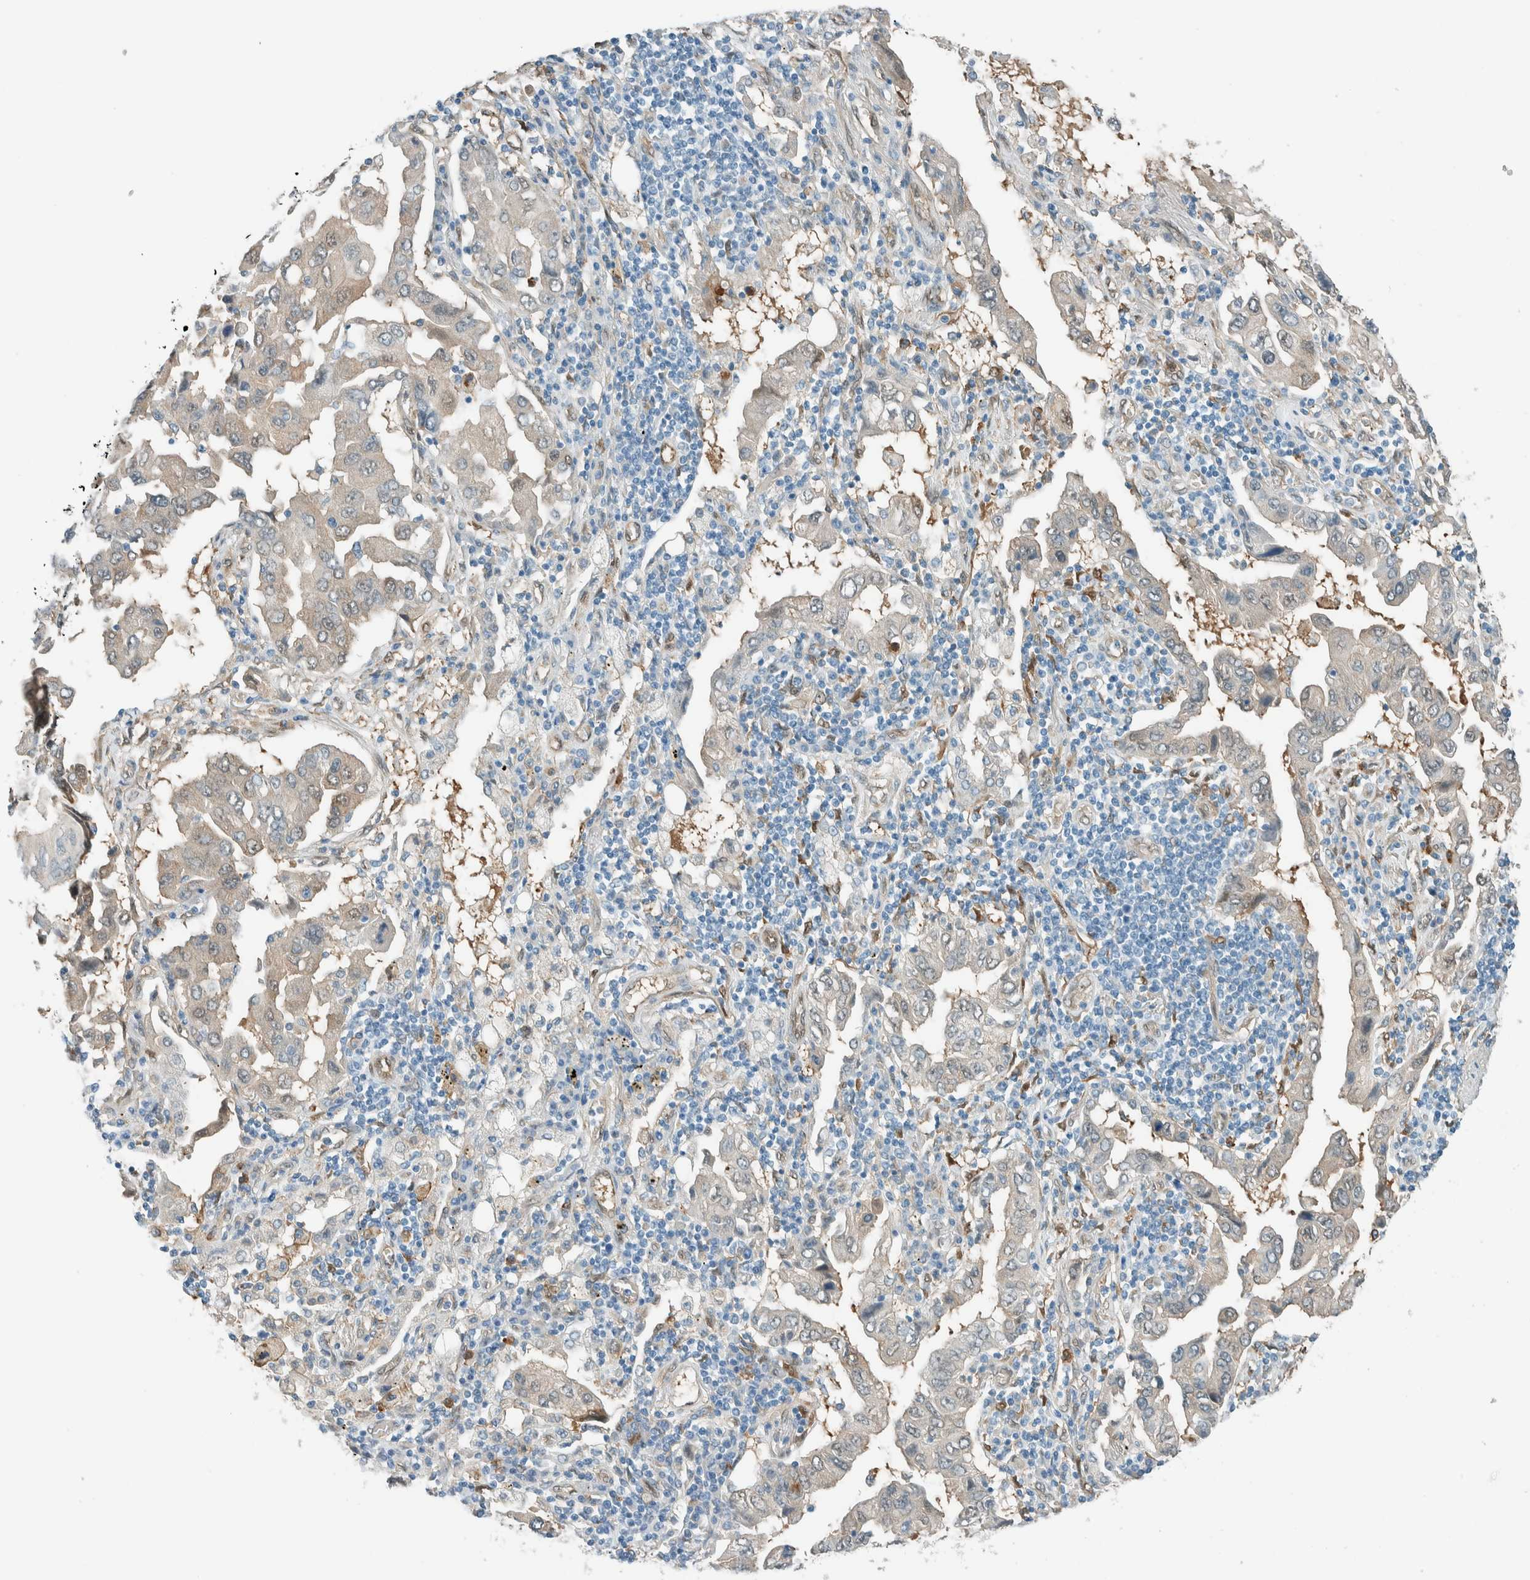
{"staining": {"intensity": "weak", "quantity": "25%-75%", "location": "cytoplasmic/membranous"}, "tissue": "lung cancer", "cell_type": "Tumor cells", "image_type": "cancer", "snomed": [{"axis": "morphology", "description": "Adenocarcinoma, NOS"}, {"axis": "topography", "description": "Lung"}], "caption": "A brown stain shows weak cytoplasmic/membranous expression of a protein in lung adenocarcinoma tumor cells. (DAB IHC, brown staining for protein, blue staining for nuclei).", "gene": "NXN", "patient": {"sex": "female", "age": 65}}